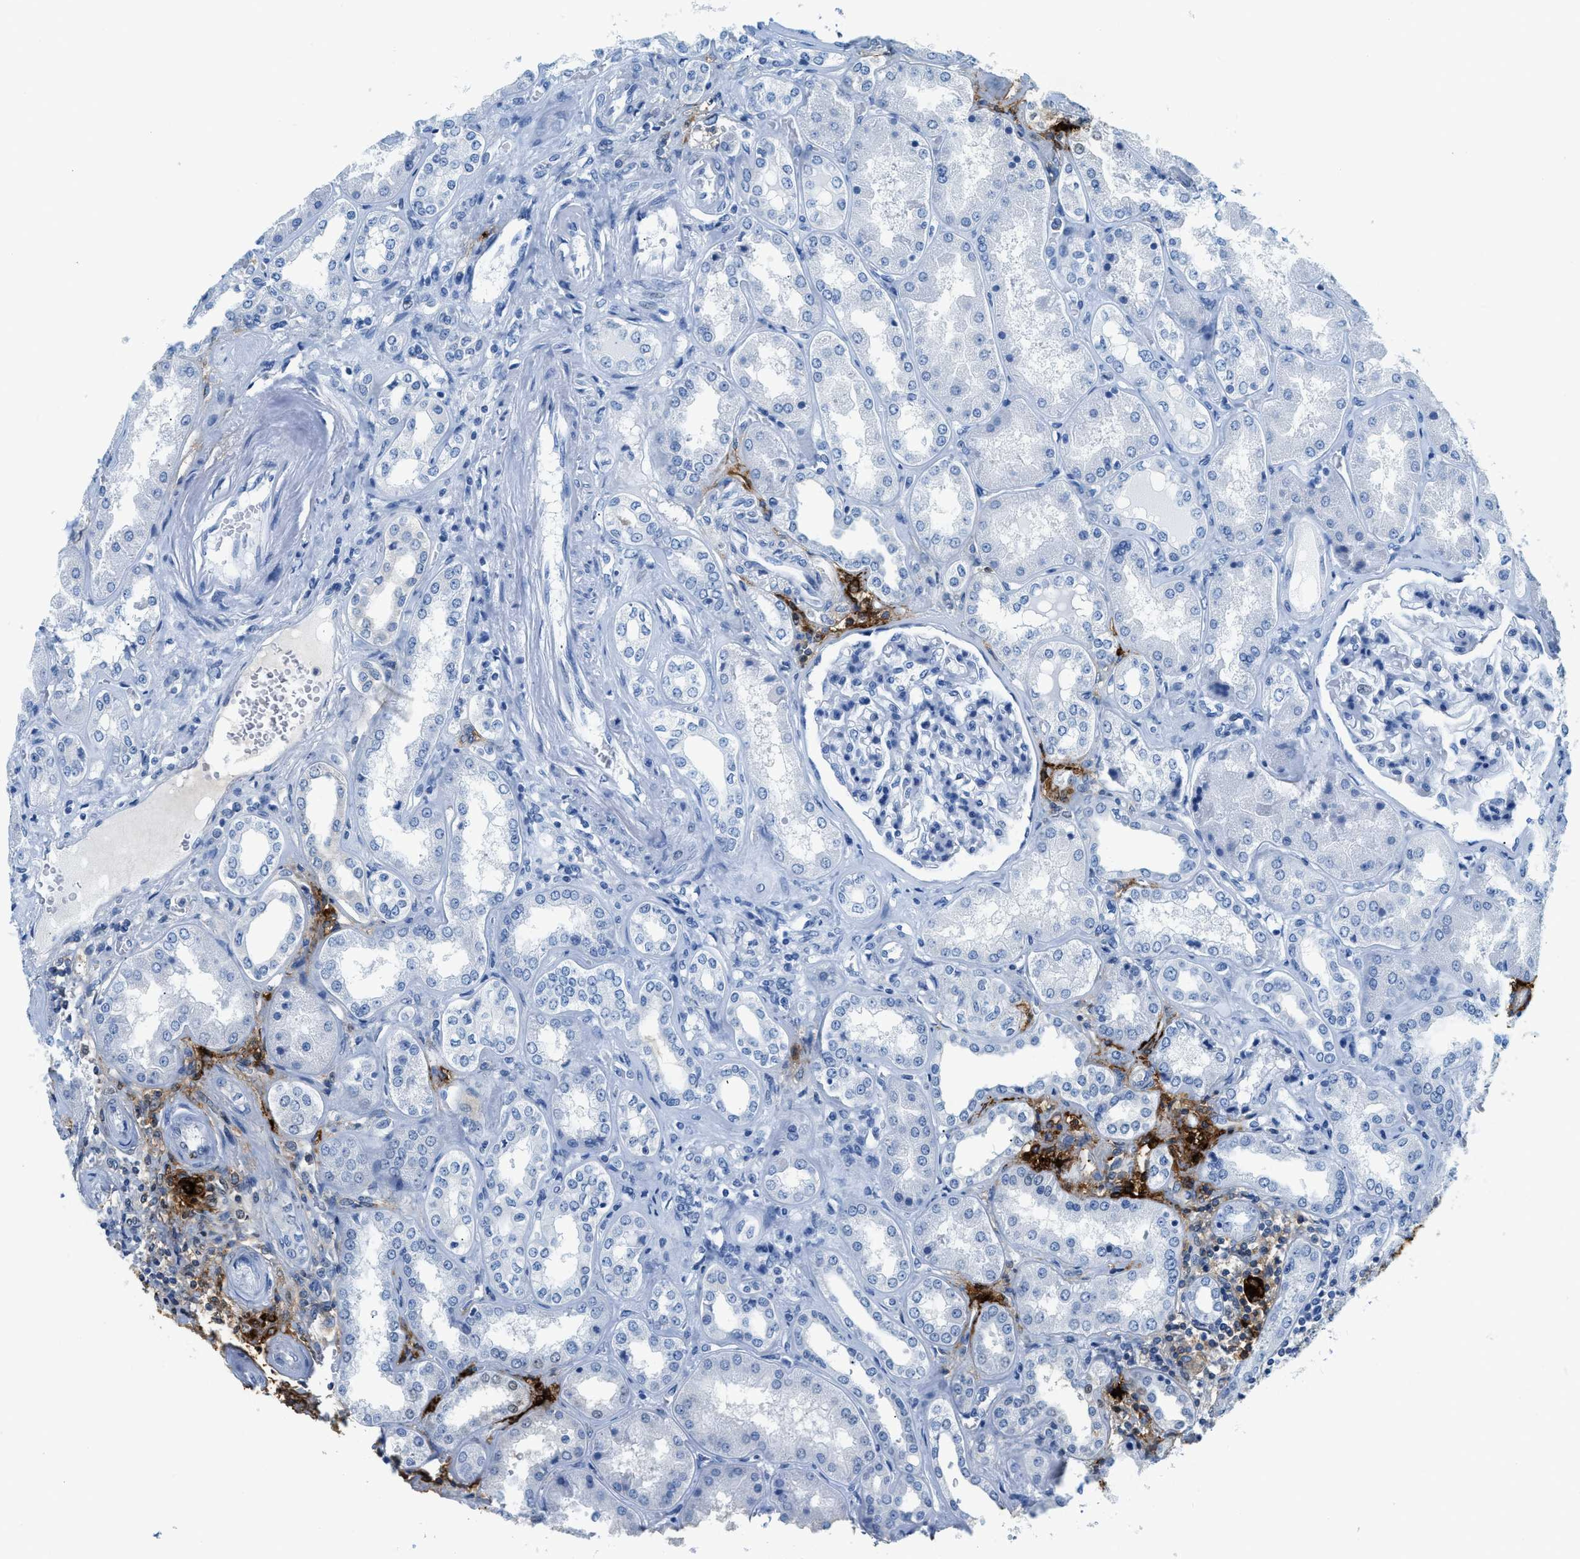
{"staining": {"intensity": "negative", "quantity": "none", "location": "none"}, "tissue": "kidney", "cell_type": "Cells in glomeruli", "image_type": "normal", "snomed": [{"axis": "morphology", "description": "Normal tissue, NOS"}, {"axis": "topography", "description": "Kidney"}], "caption": "A micrograph of kidney stained for a protein demonstrates no brown staining in cells in glomeruli.", "gene": "TPSAB1", "patient": {"sex": "female", "age": 56}}